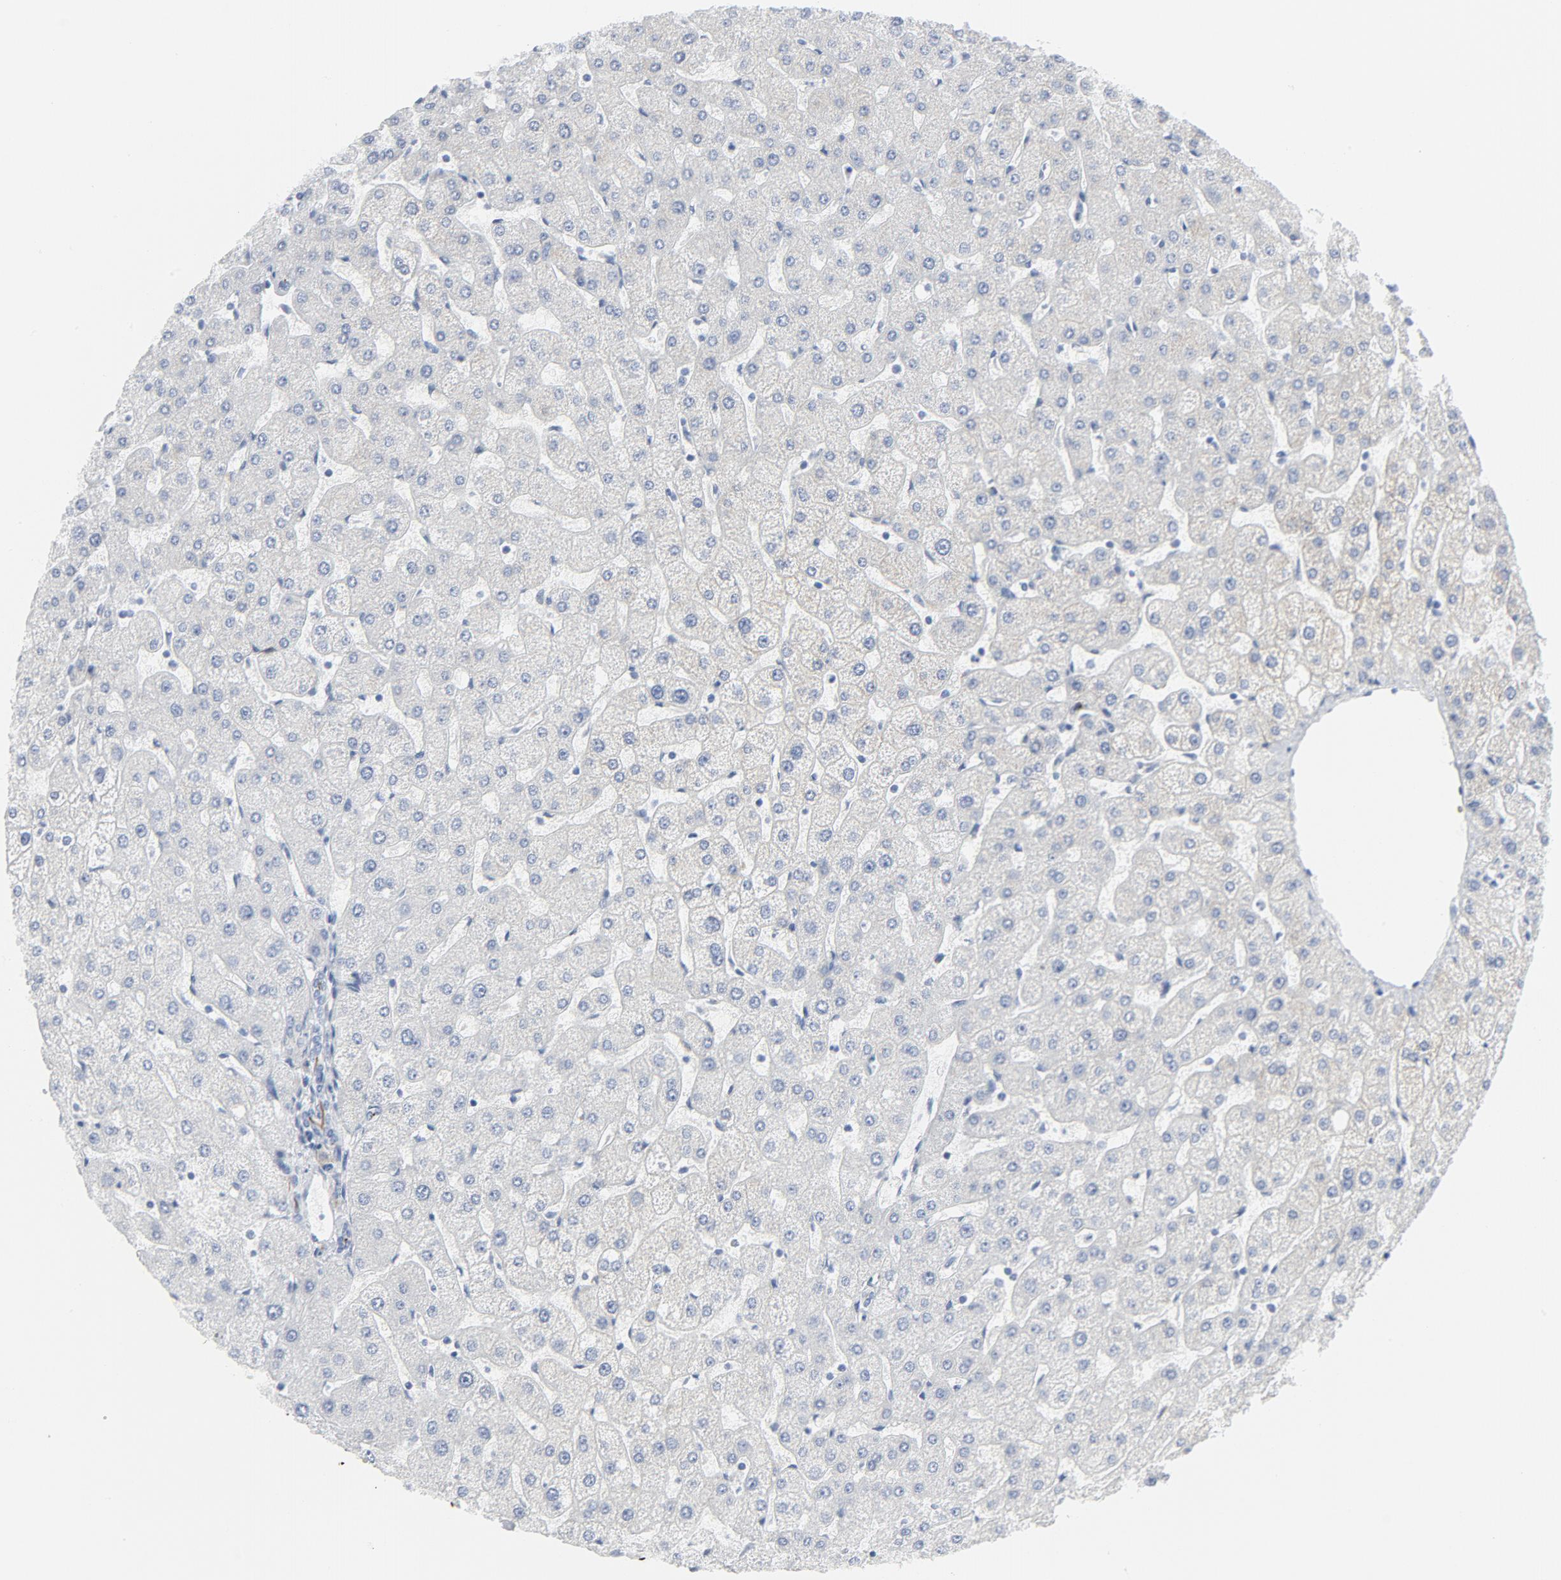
{"staining": {"intensity": "negative", "quantity": "none", "location": "none"}, "tissue": "liver", "cell_type": "Cholangiocytes", "image_type": "normal", "snomed": [{"axis": "morphology", "description": "Normal tissue, NOS"}, {"axis": "topography", "description": "Liver"}], "caption": "The photomicrograph exhibits no staining of cholangiocytes in normal liver.", "gene": "TUBB1", "patient": {"sex": "male", "age": 67}}